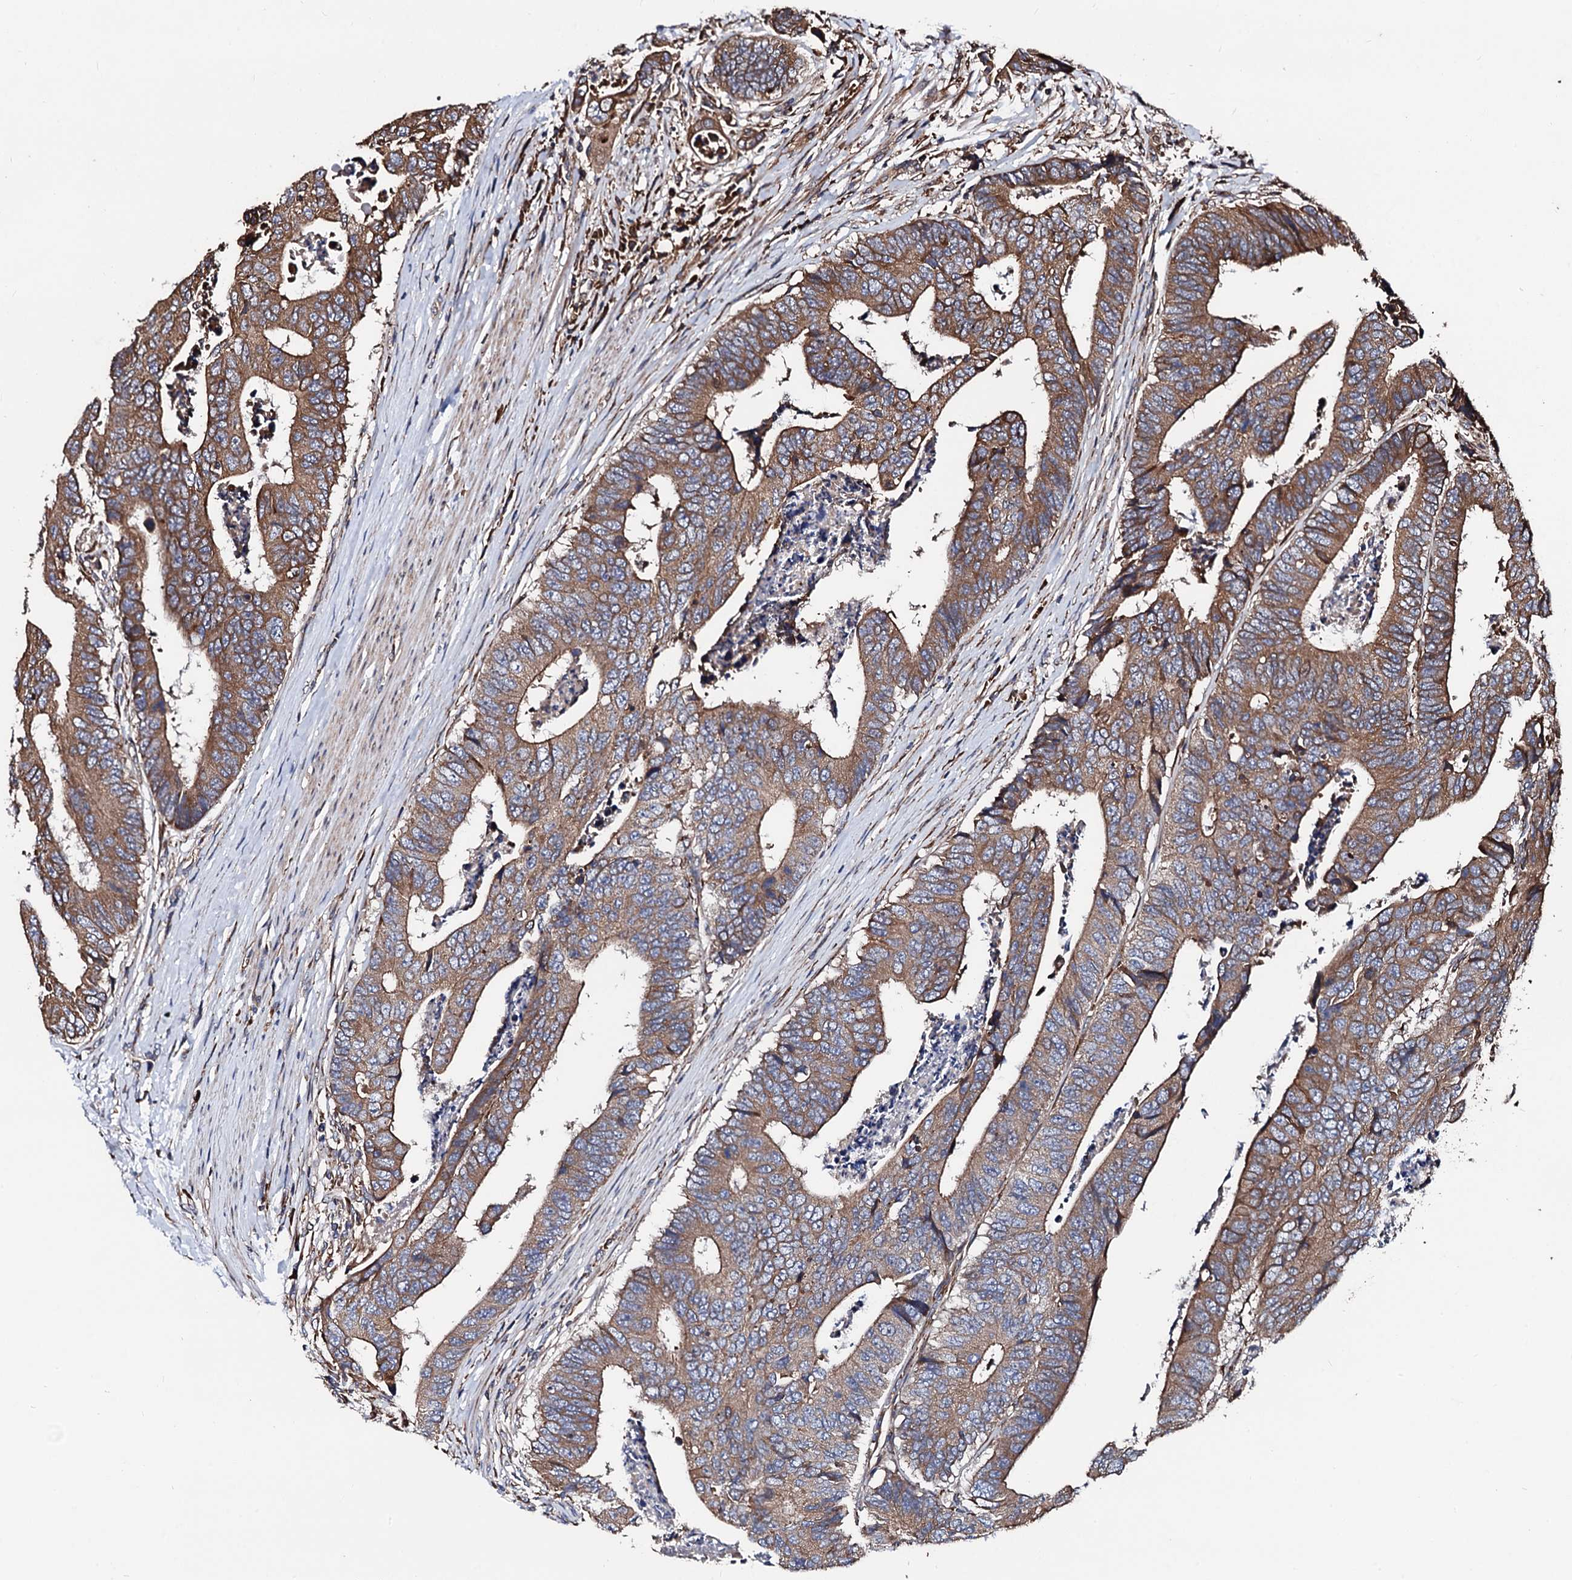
{"staining": {"intensity": "moderate", "quantity": ">75%", "location": "cytoplasmic/membranous"}, "tissue": "colorectal cancer", "cell_type": "Tumor cells", "image_type": "cancer", "snomed": [{"axis": "morphology", "description": "Adenocarcinoma, NOS"}, {"axis": "topography", "description": "Rectum"}], "caption": "Protein analysis of colorectal cancer tissue shows moderate cytoplasmic/membranous positivity in about >75% of tumor cells.", "gene": "CKAP5", "patient": {"sex": "male", "age": 84}}